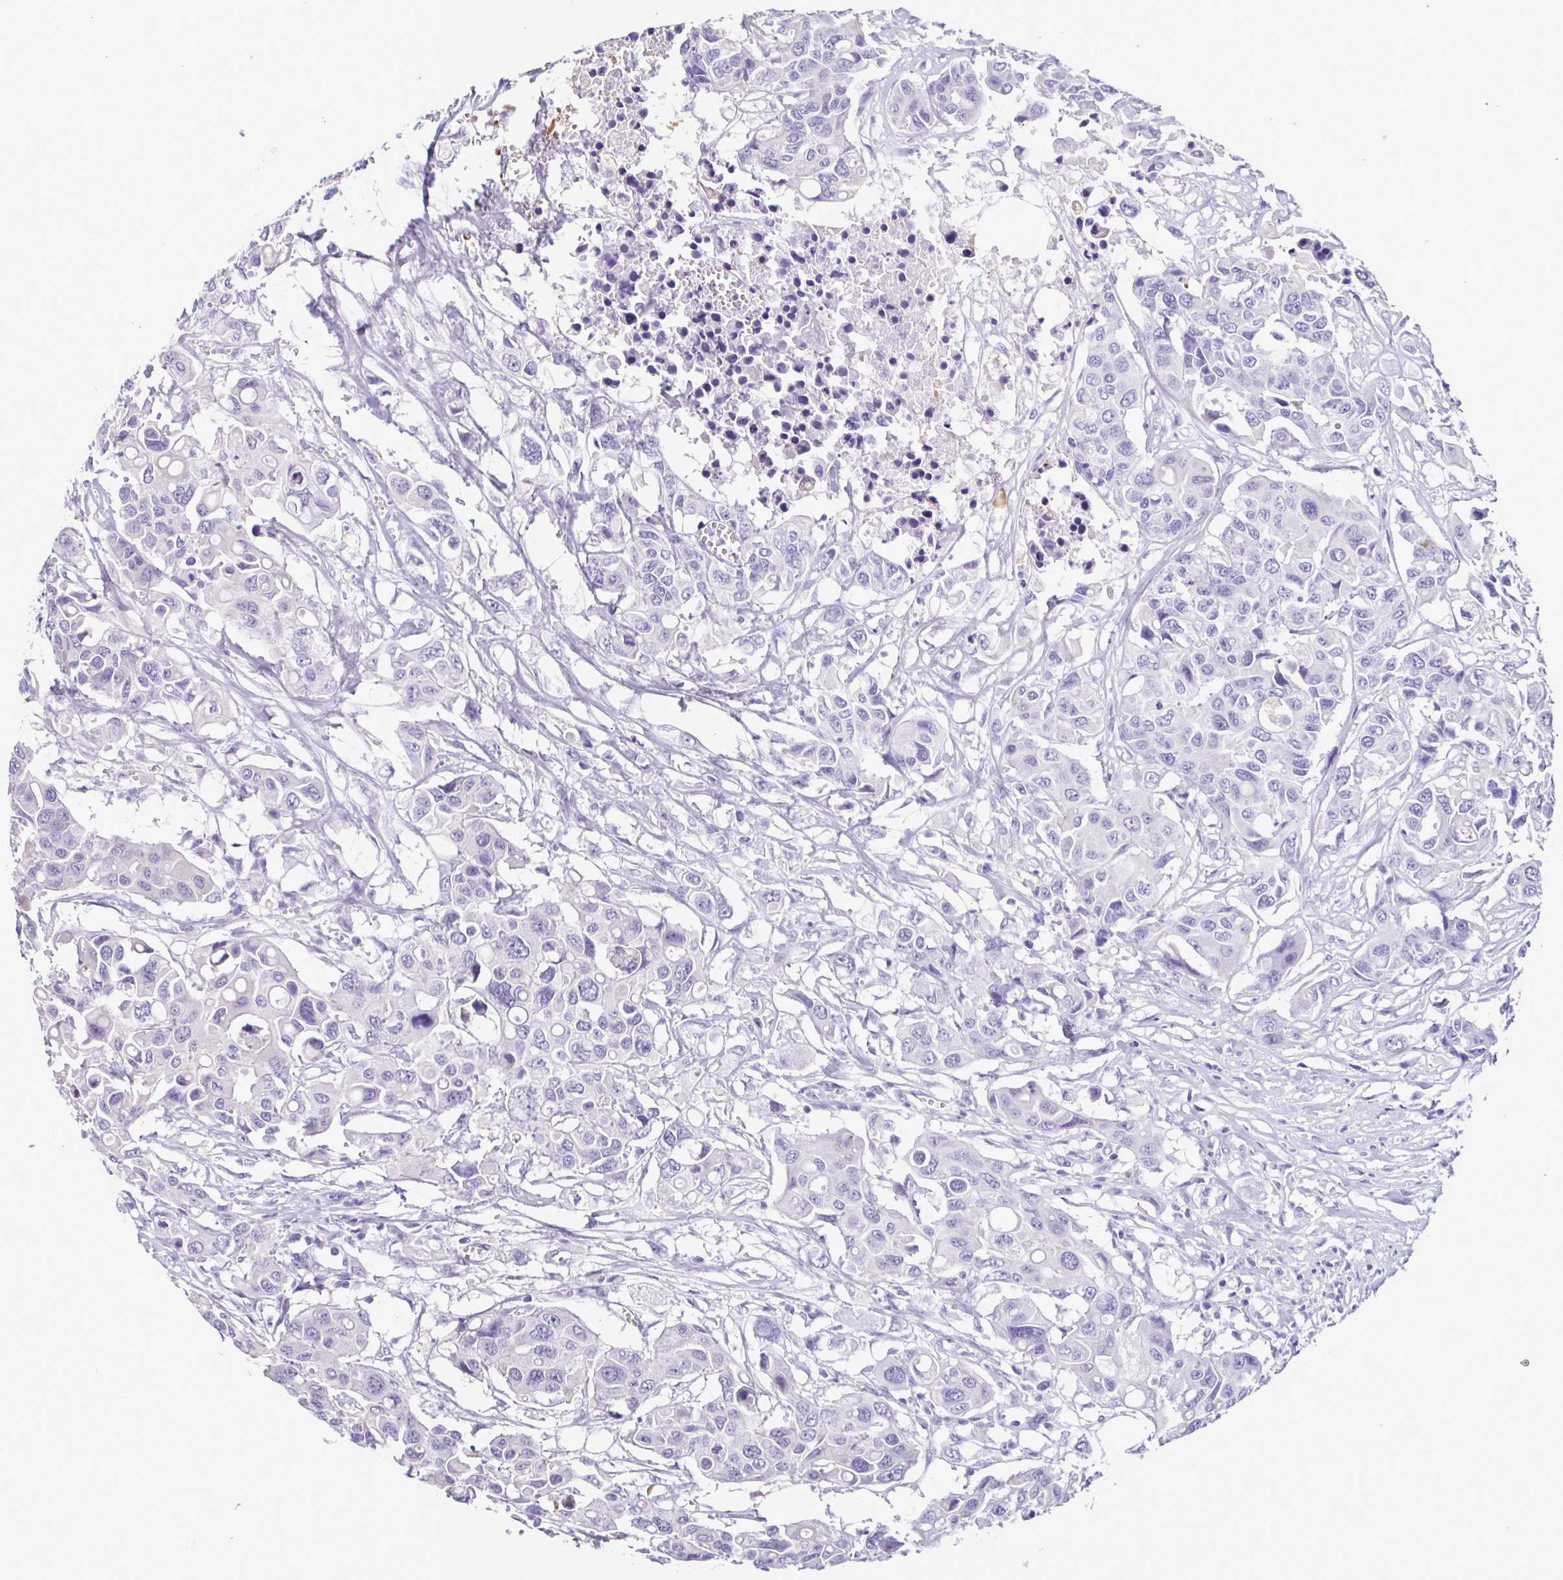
{"staining": {"intensity": "negative", "quantity": "none", "location": "none"}, "tissue": "colorectal cancer", "cell_type": "Tumor cells", "image_type": "cancer", "snomed": [{"axis": "morphology", "description": "Adenocarcinoma, NOS"}, {"axis": "topography", "description": "Colon"}], "caption": "Human colorectal adenocarcinoma stained for a protein using IHC shows no expression in tumor cells.", "gene": "CBY2", "patient": {"sex": "male", "age": 77}}